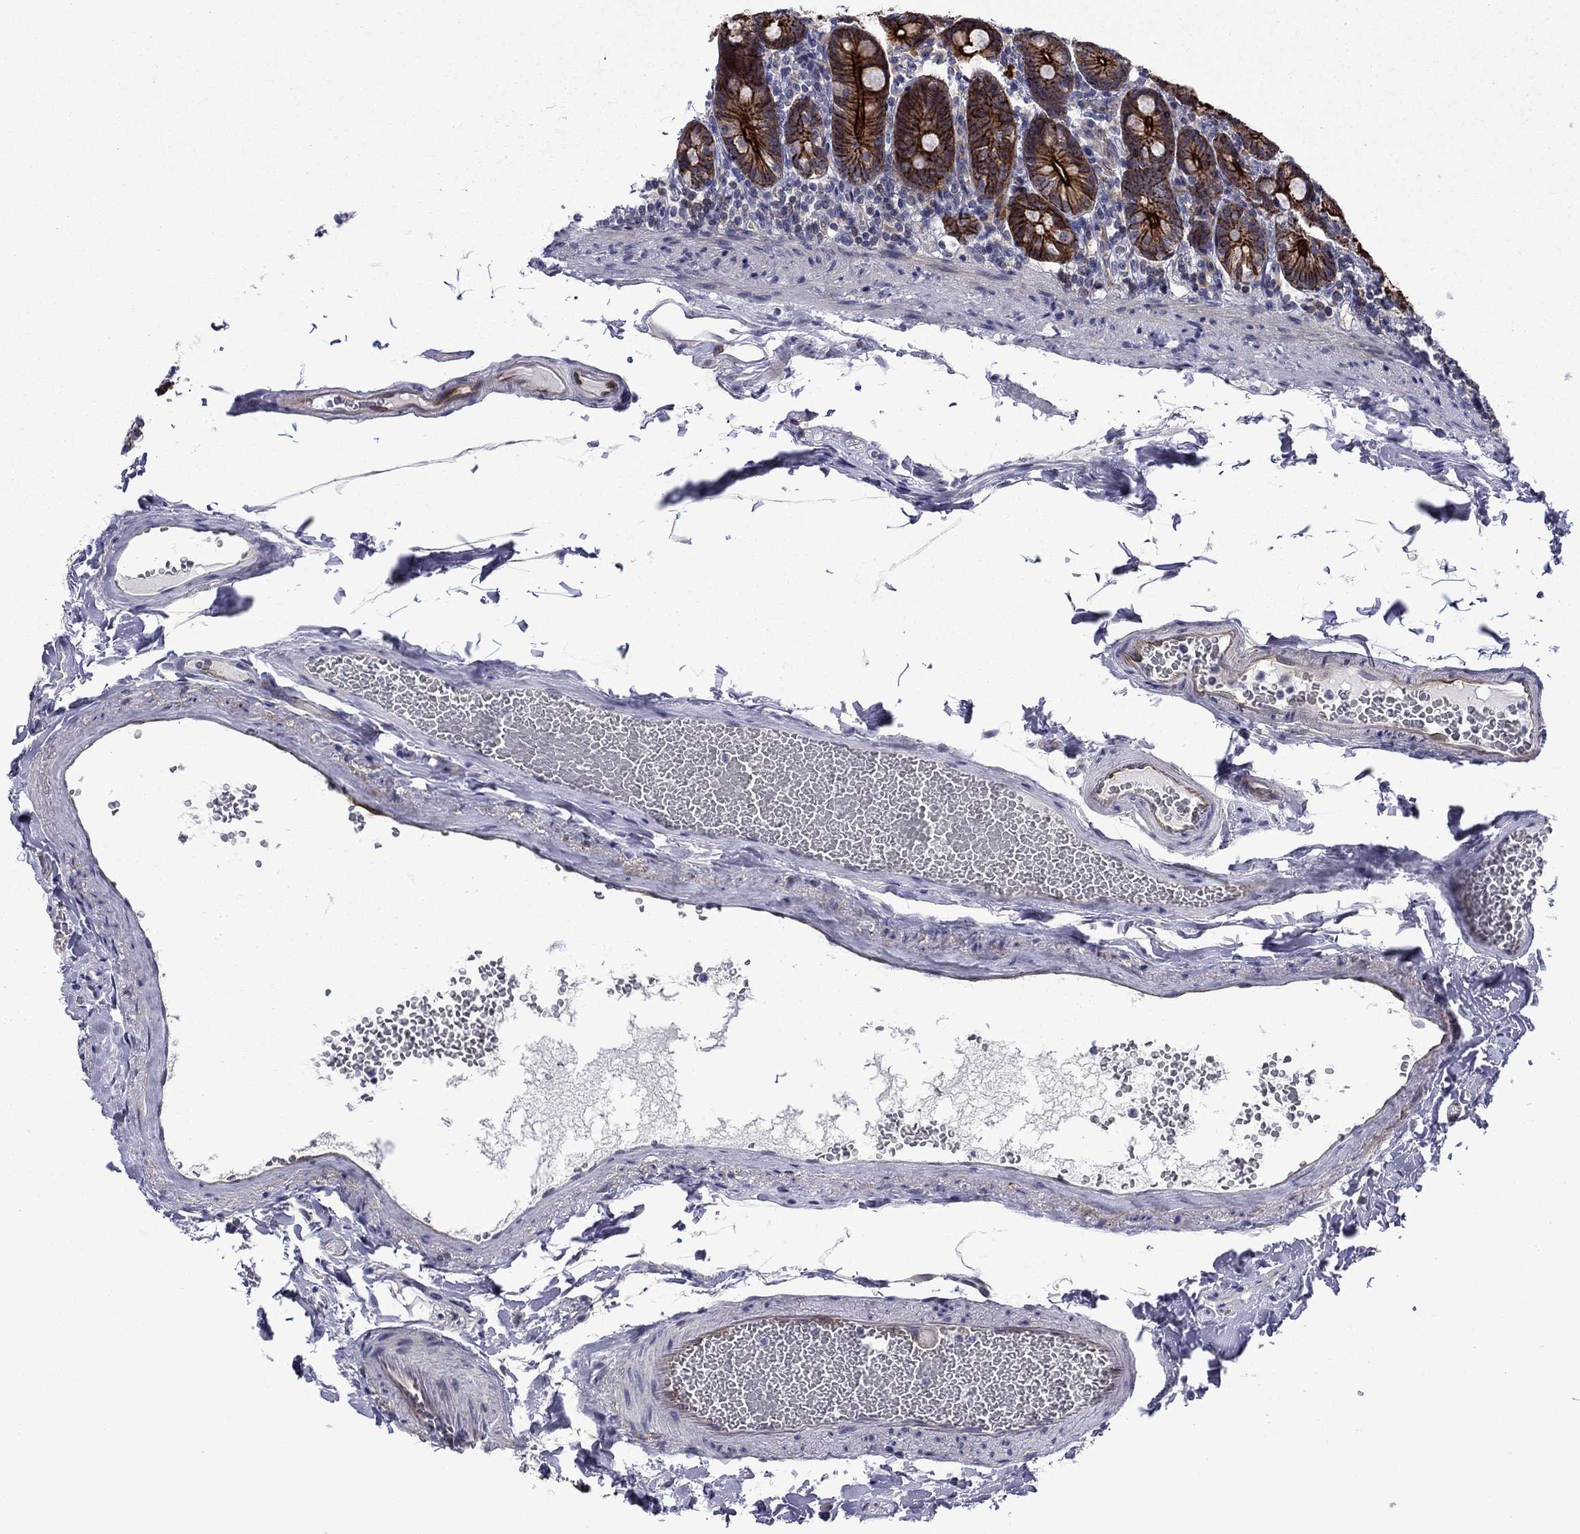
{"staining": {"intensity": "strong", "quantity": ">75%", "location": "cytoplasmic/membranous"}, "tissue": "duodenum", "cell_type": "Glandular cells", "image_type": "normal", "snomed": [{"axis": "morphology", "description": "Normal tissue, NOS"}, {"axis": "topography", "description": "Duodenum"}], "caption": "Protein expression by immunohistochemistry (IHC) exhibits strong cytoplasmic/membranous expression in approximately >75% of glandular cells in unremarkable duodenum.", "gene": "LMO7", "patient": {"sex": "female", "age": 67}}